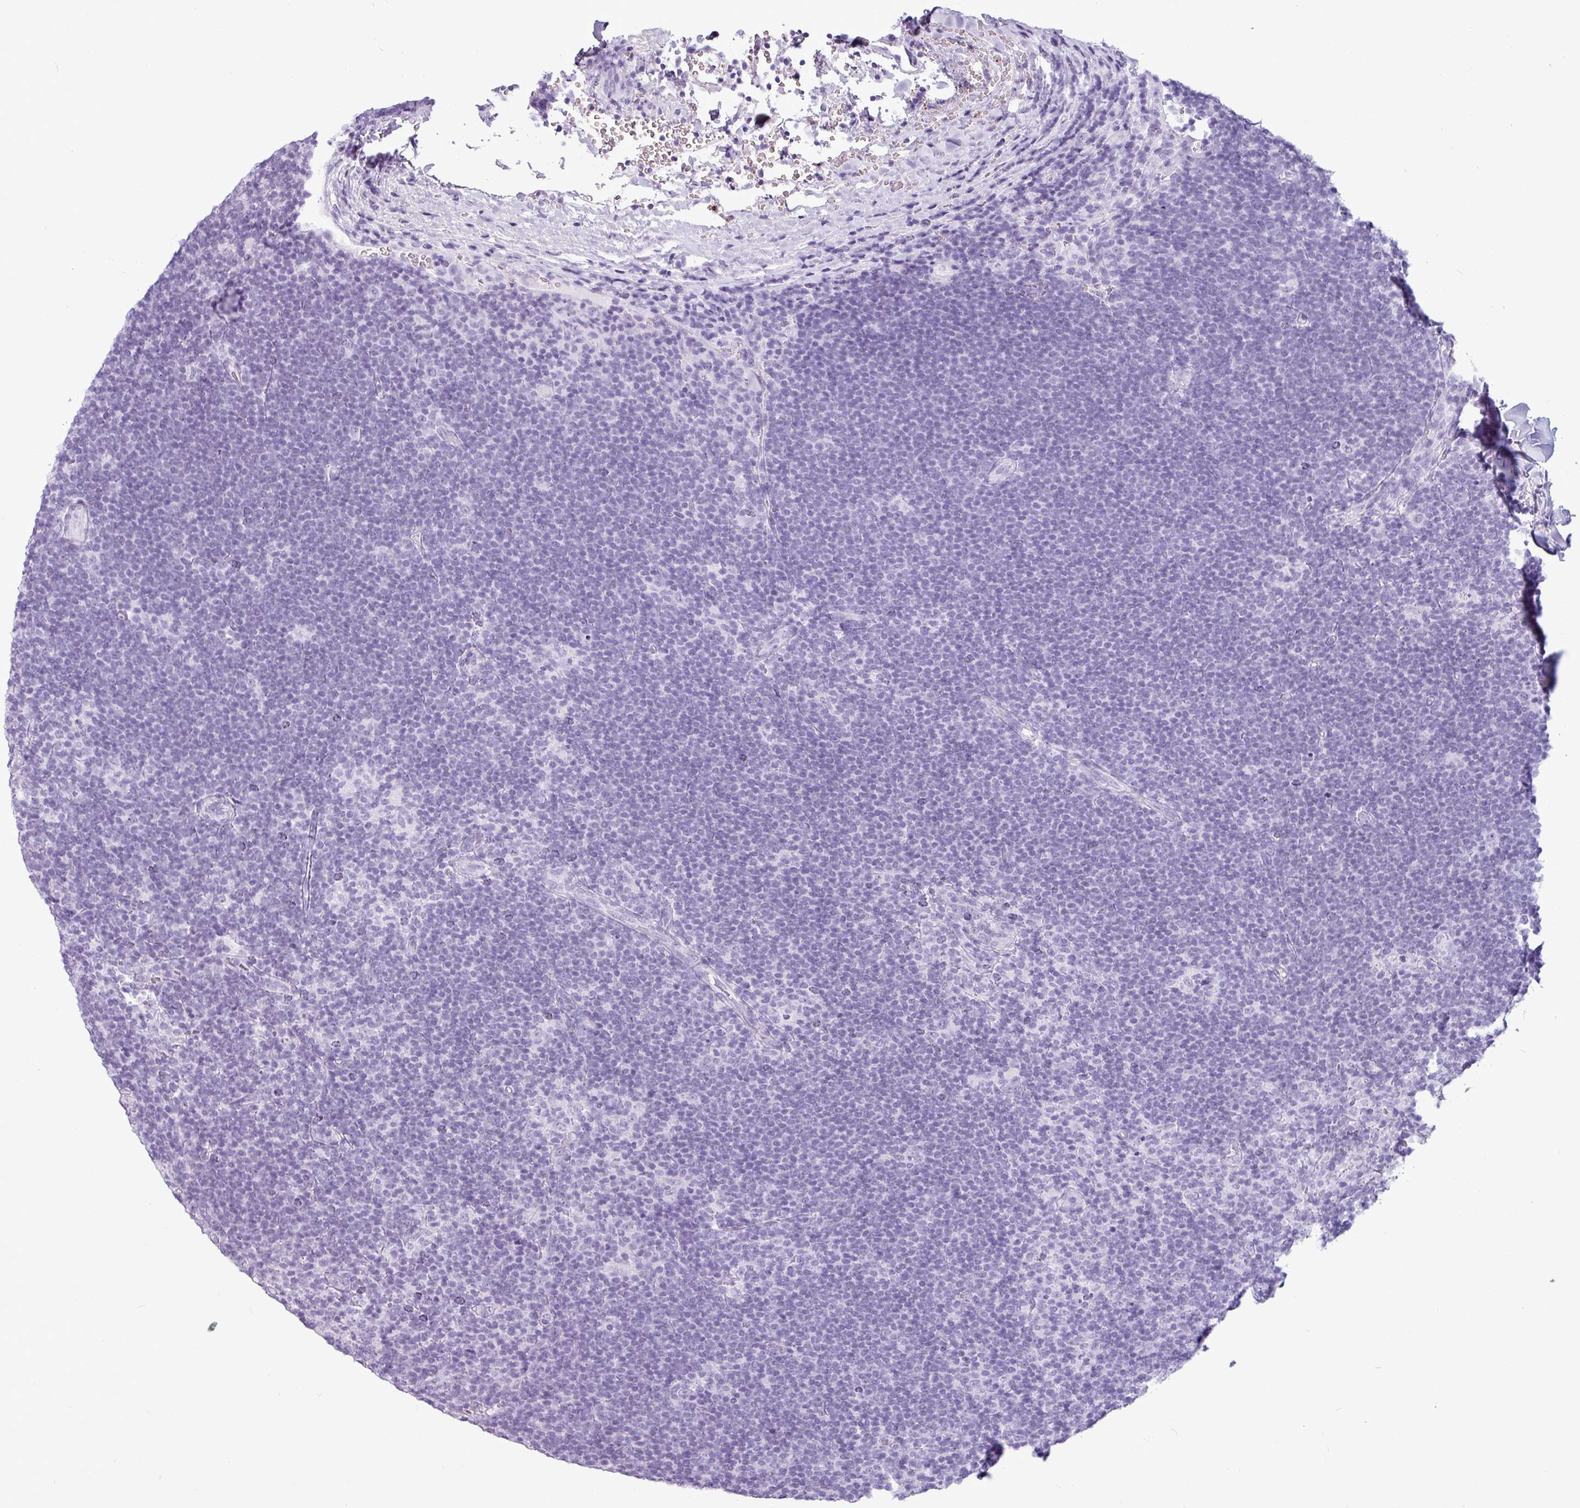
{"staining": {"intensity": "negative", "quantity": "none", "location": "none"}, "tissue": "lymphoma", "cell_type": "Tumor cells", "image_type": "cancer", "snomed": [{"axis": "morphology", "description": "Hodgkin's disease, NOS"}, {"axis": "topography", "description": "Lymph node"}], "caption": "This is a micrograph of IHC staining of lymphoma, which shows no expression in tumor cells.", "gene": "AMY1B", "patient": {"sex": "female", "age": 57}}